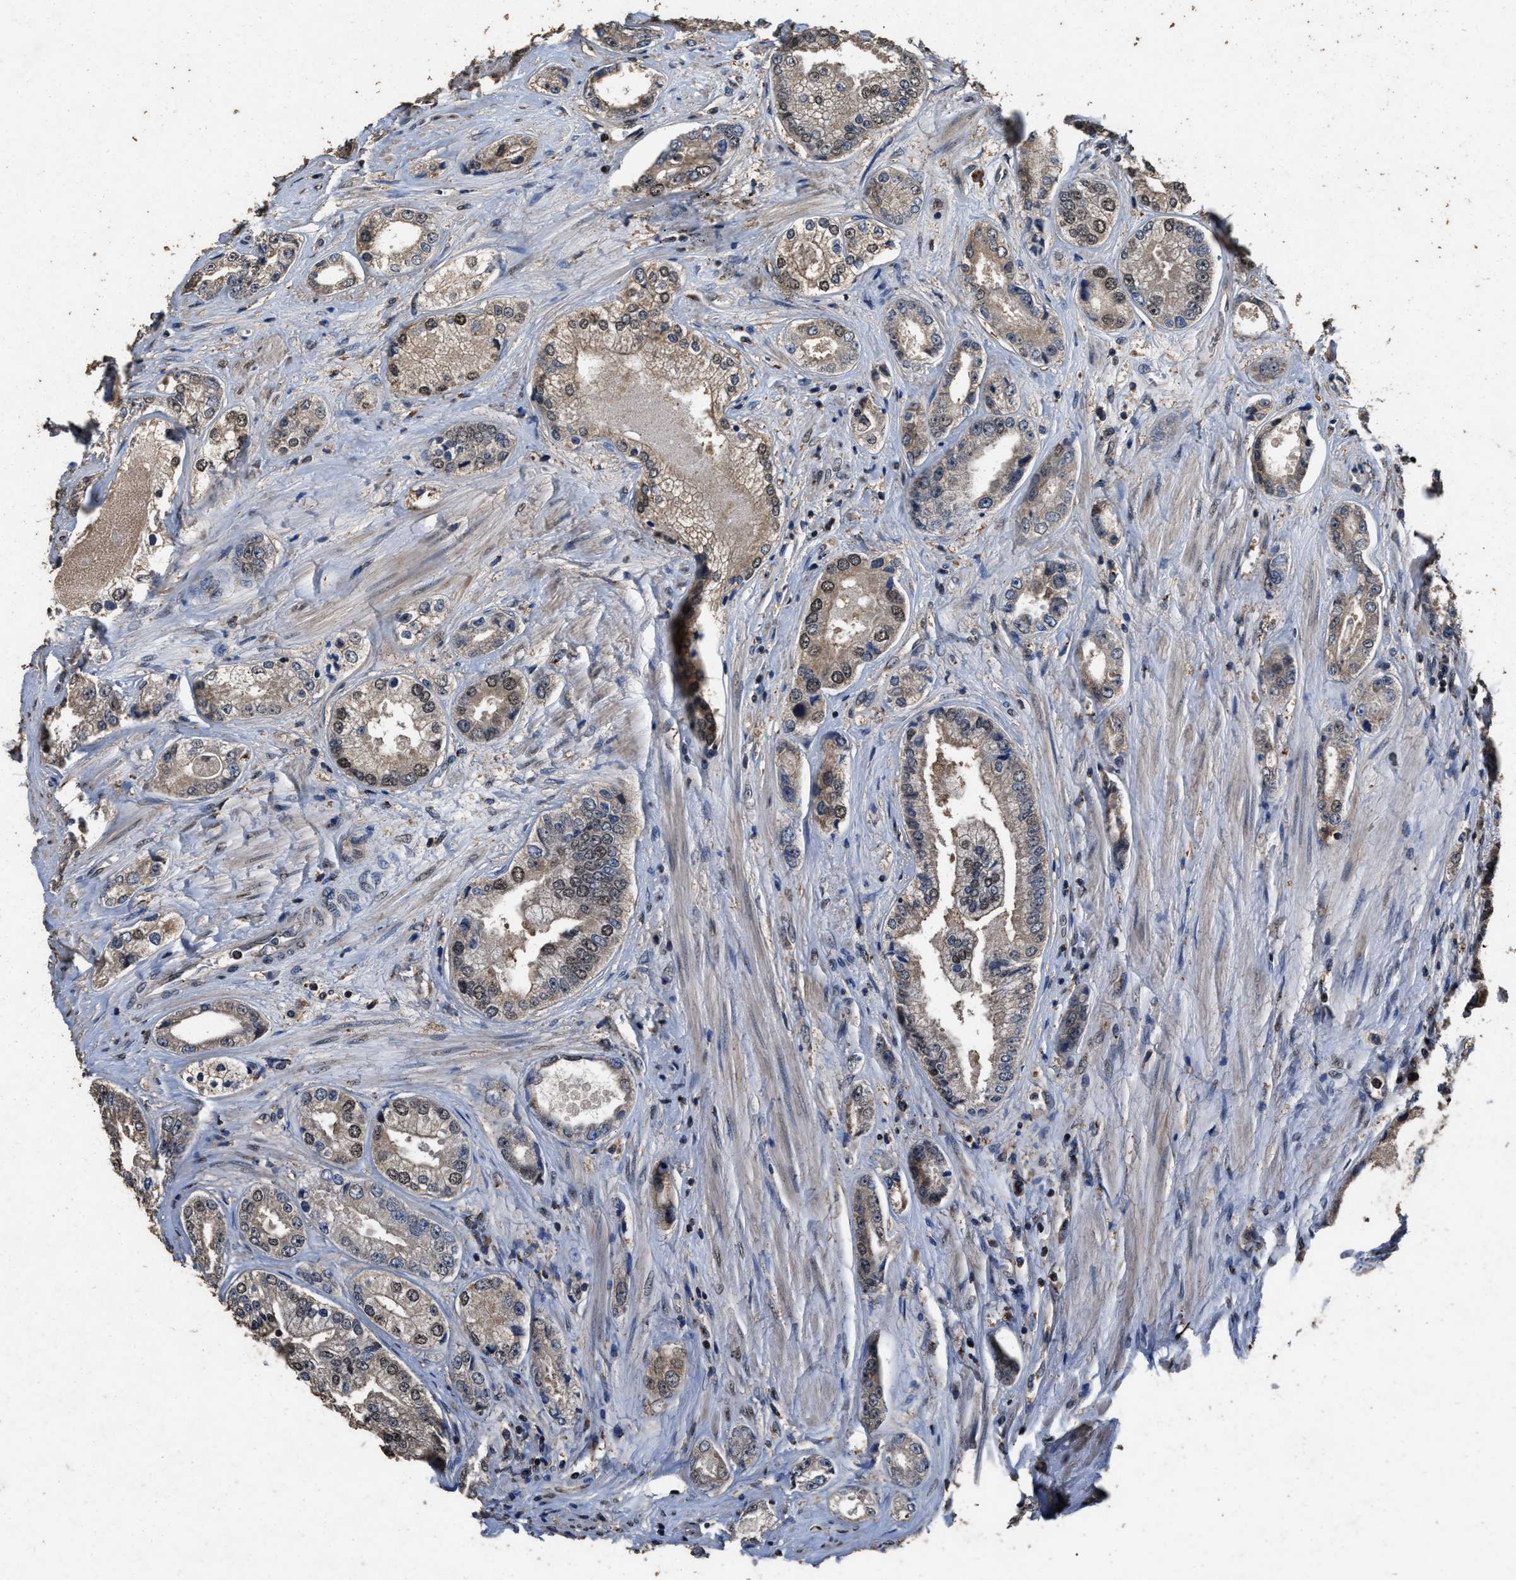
{"staining": {"intensity": "weak", "quantity": ">75%", "location": "cytoplasmic/membranous,nuclear"}, "tissue": "prostate cancer", "cell_type": "Tumor cells", "image_type": "cancer", "snomed": [{"axis": "morphology", "description": "Adenocarcinoma, High grade"}, {"axis": "topography", "description": "Prostate"}], "caption": "This is a micrograph of immunohistochemistry staining of adenocarcinoma (high-grade) (prostate), which shows weak positivity in the cytoplasmic/membranous and nuclear of tumor cells.", "gene": "TPST2", "patient": {"sex": "male", "age": 61}}